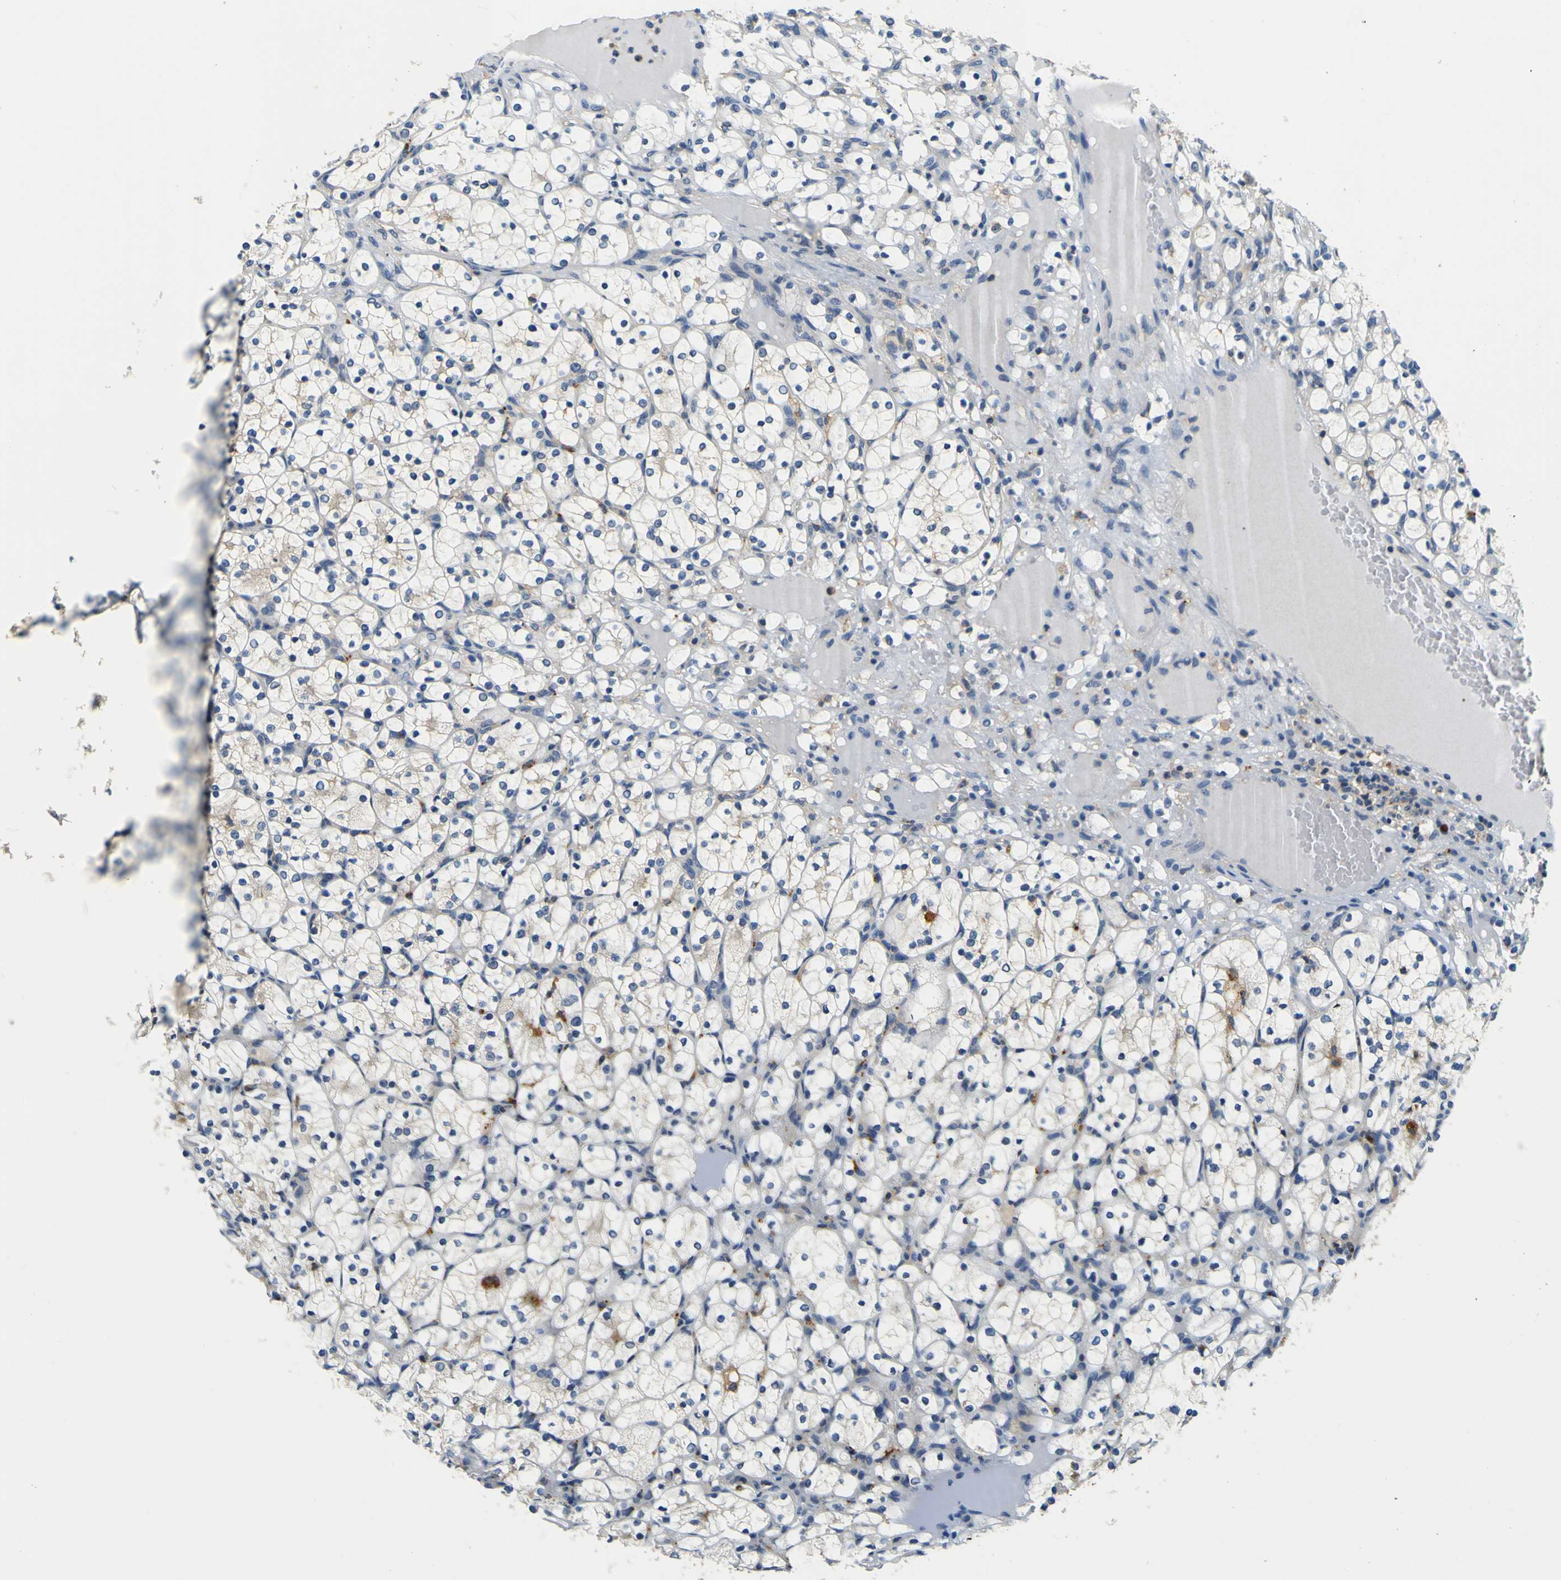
{"staining": {"intensity": "moderate", "quantity": "<25%", "location": "cytoplasmic/membranous"}, "tissue": "renal cancer", "cell_type": "Tumor cells", "image_type": "cancer", "snomed": [{"axis": "morphology", "description": "Adenocarcinoma, NOS"}, {"axis": "topography", "description": "Kidney"}], "caption": "DAB (3,3'-diaminobenzidine) immunohistochemical staining of renal cancer (adenocarcinoma) exhibits moderate cytoplasmic/membranous protein positivity in about <25% of tumor cells.", "gene": "TNIK", "patient": {"sex": "female", "age": 69}}